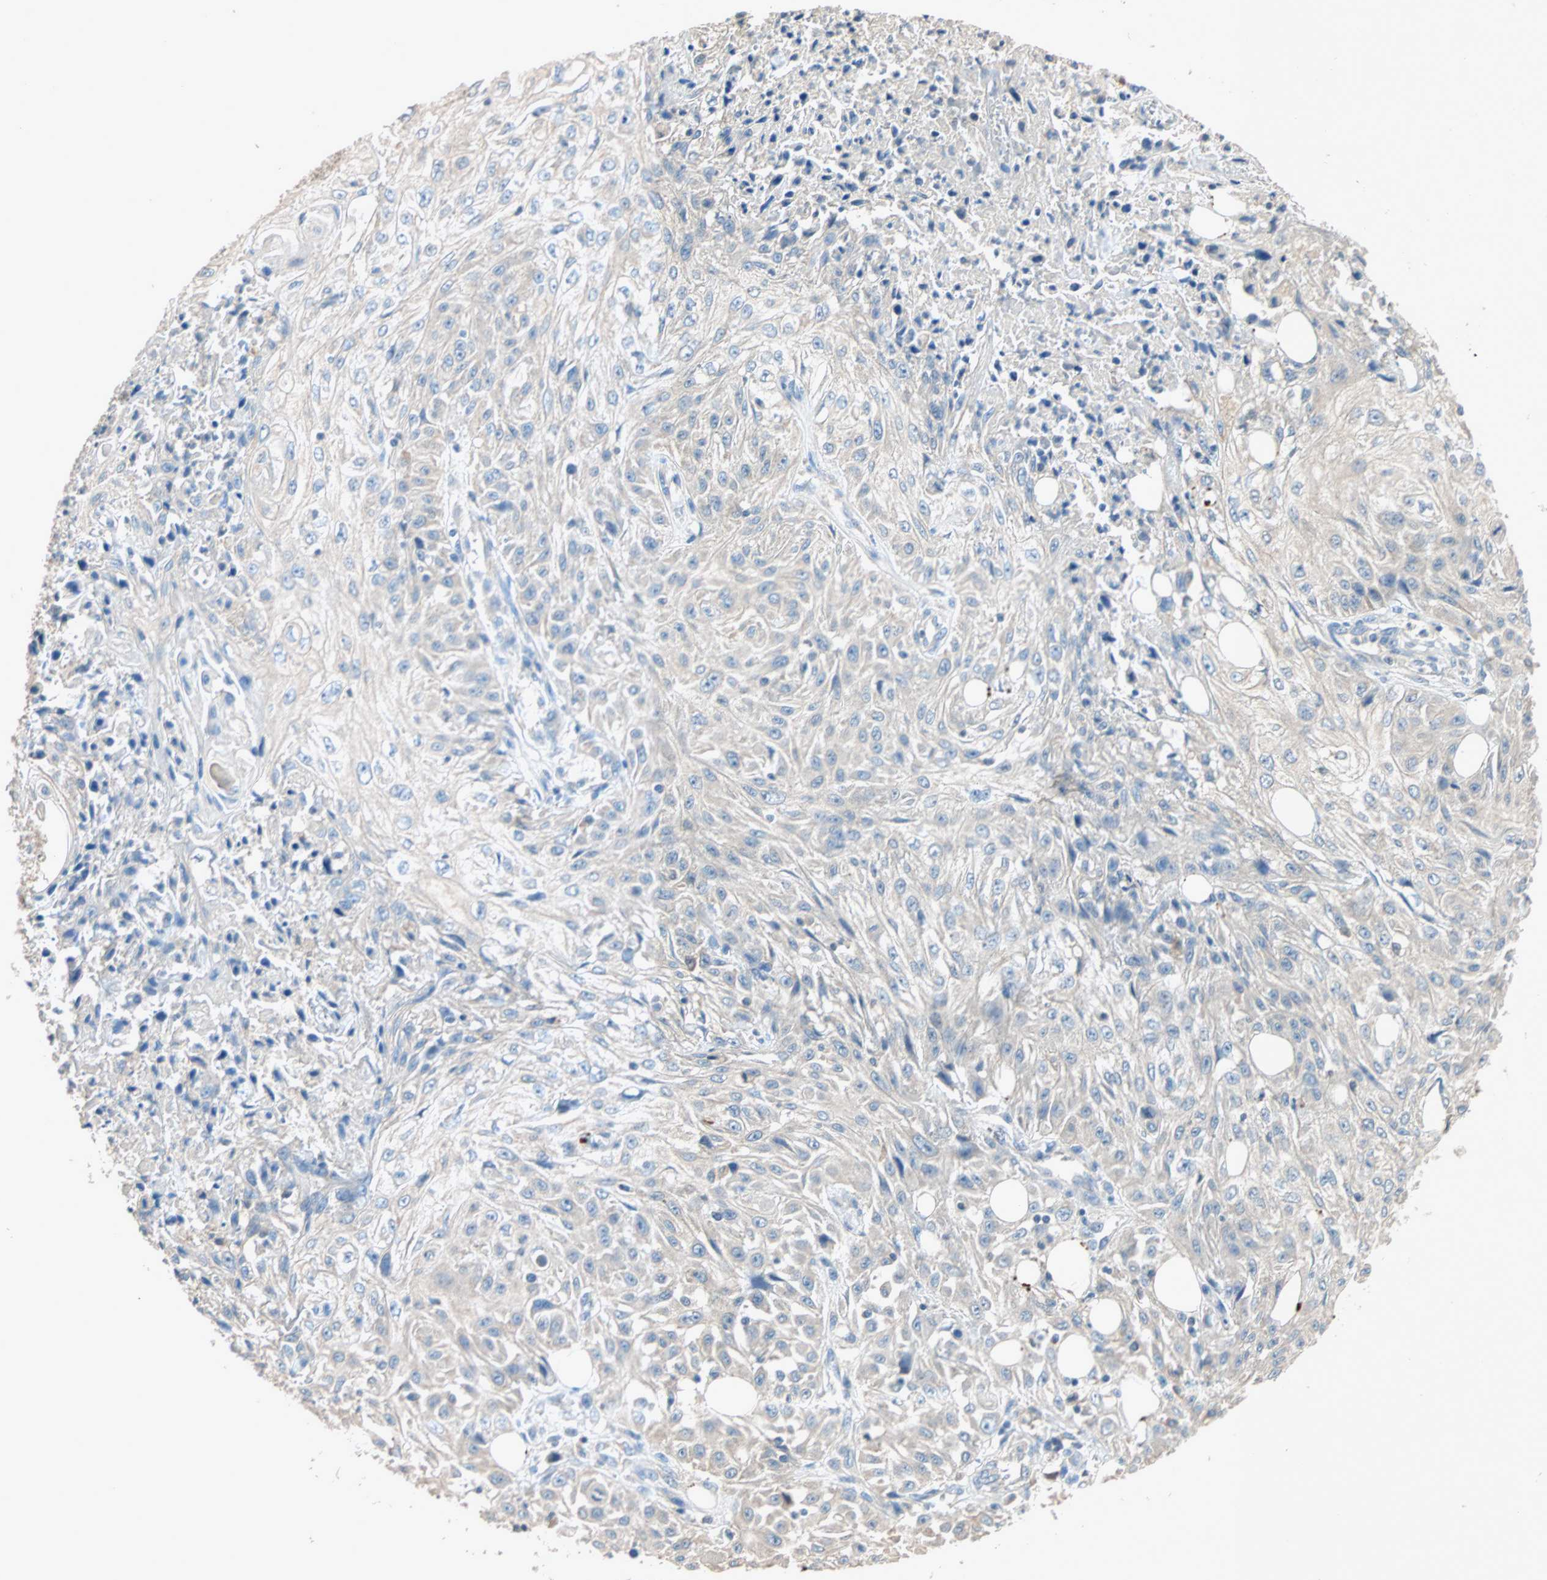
{"staining": {"intensity": "weak", "quantity": "25%-75%", "location": "cytoplasmic/membranous"}, "tissue": "skin cancer", "cell_type": "Tumor cells", "image_type": "cancer", "snomed": [{"axis": "morphology", "description": "Squamous cell carcinoma, NOS"}, {"axis": "morphology", "description": "Squamous cell carcinoma, metastatic, NOS"}, {"axis": "topography", "description": "Skin"}, {"axis": "topography", "description": "Lymph node"}], "caption": "Skin cancer (metastatic squamous cell carcinoma) stained for a protein (brown) displays weak cytoplasmic/membranous positive positivity in about 25%-75% of tumor cells.", "gene": "ADAP1", "patient": {"sex": "male", "age": 75}}